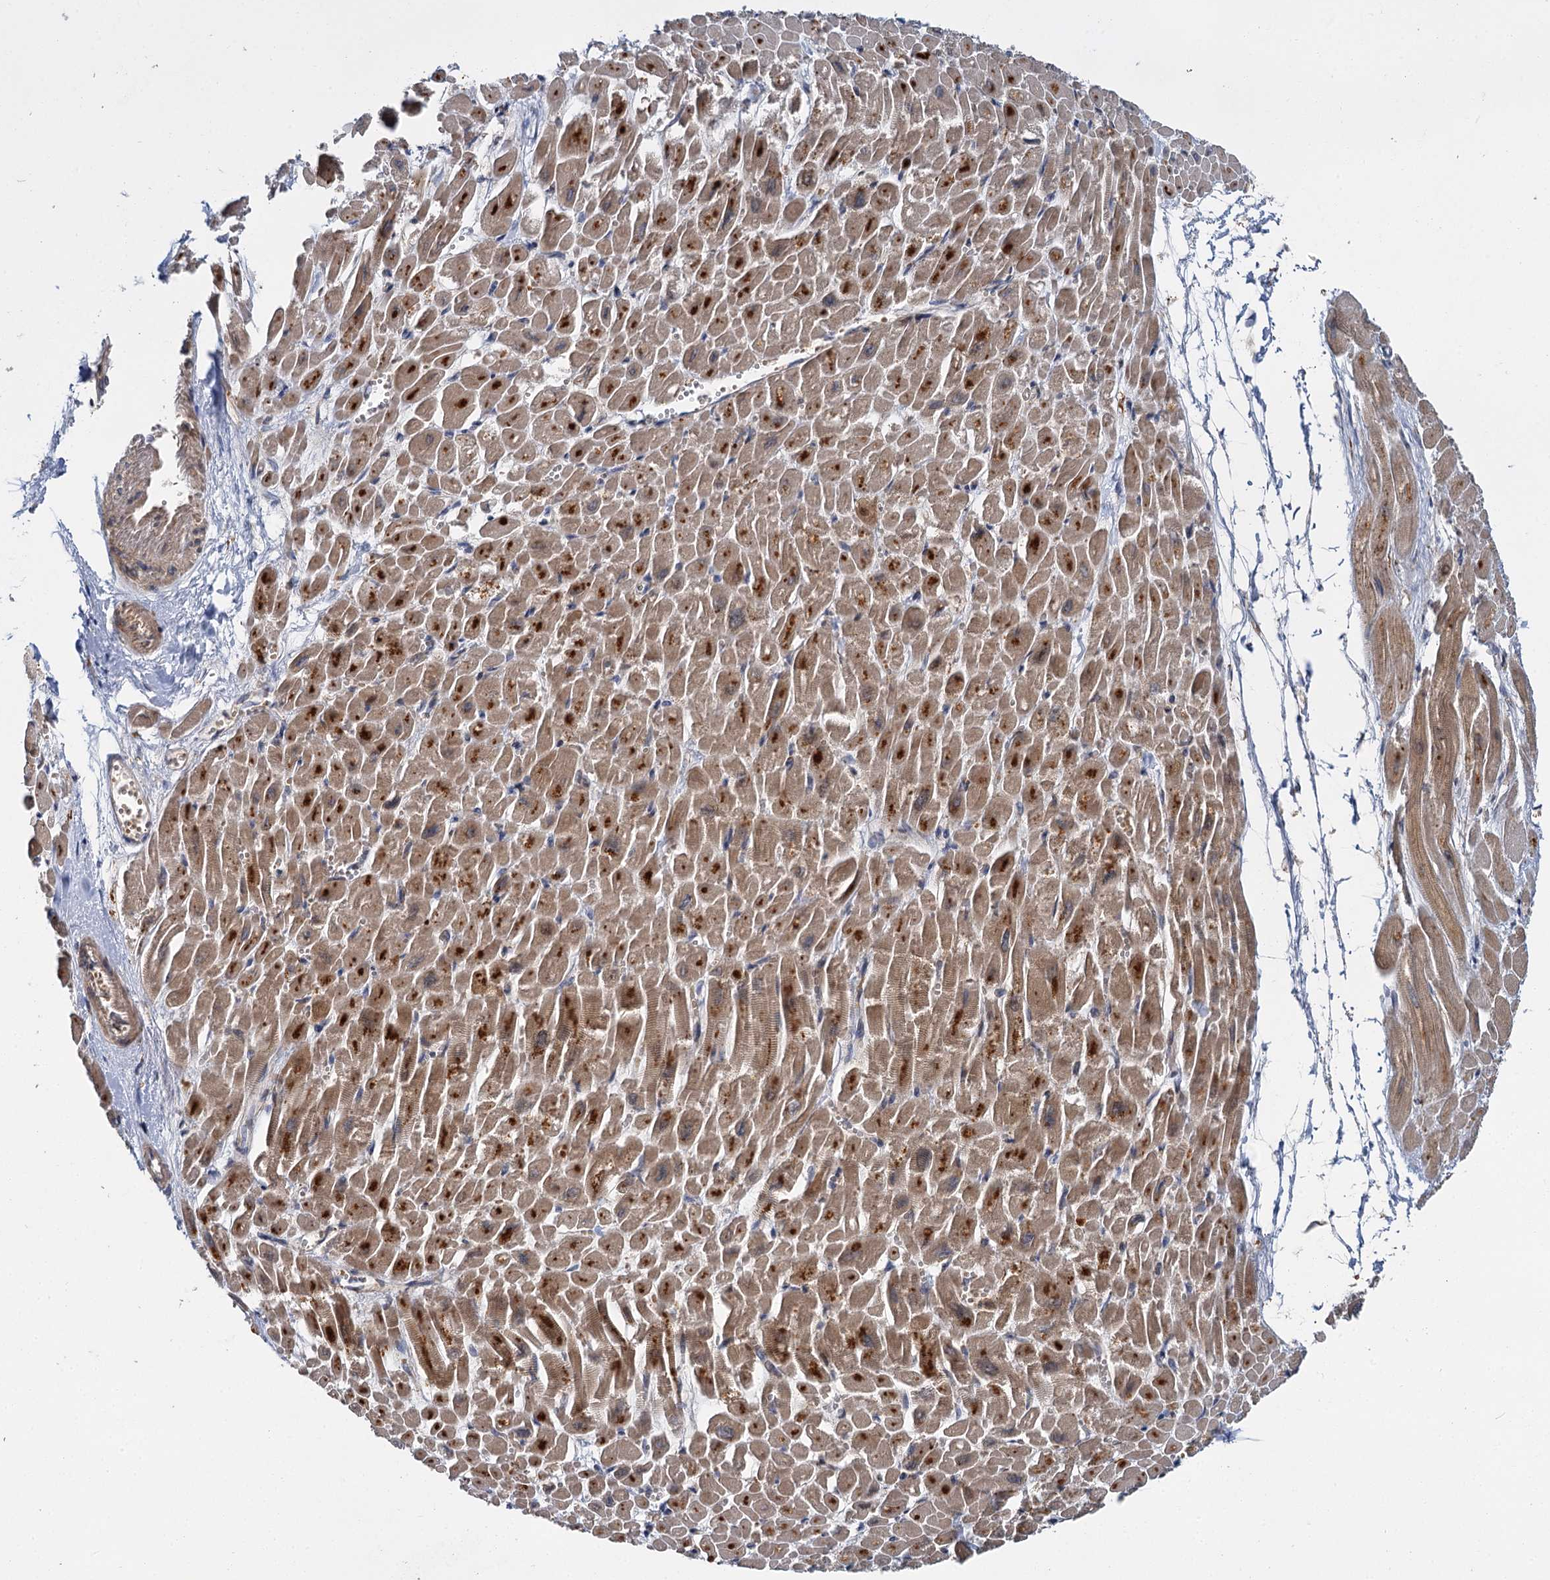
{"staining": {"intensity": "moderate", "quantity": ">75%", "location": "cytoplasmic/membranous"}, "tissue": "heart muscle", "cell_type": "Cardiomyocytes", "image_type": "normal", "snomed": [{"axis": "morphology", "description": "Normal tissue, NOS"}, {"axis": "topography", "description": "Heart"}], "caption": "High-power microscopy captured an immunohistochemistry micrograph of normal heart muscle, revealing moderate cytoplasmic/membranous positivity in approximately >75% of cardiomyocytes. (IHC, brightfield microscopy, high magnification).", "gene": "APBA2", "patient": {"sex": "male", "age": 54}}